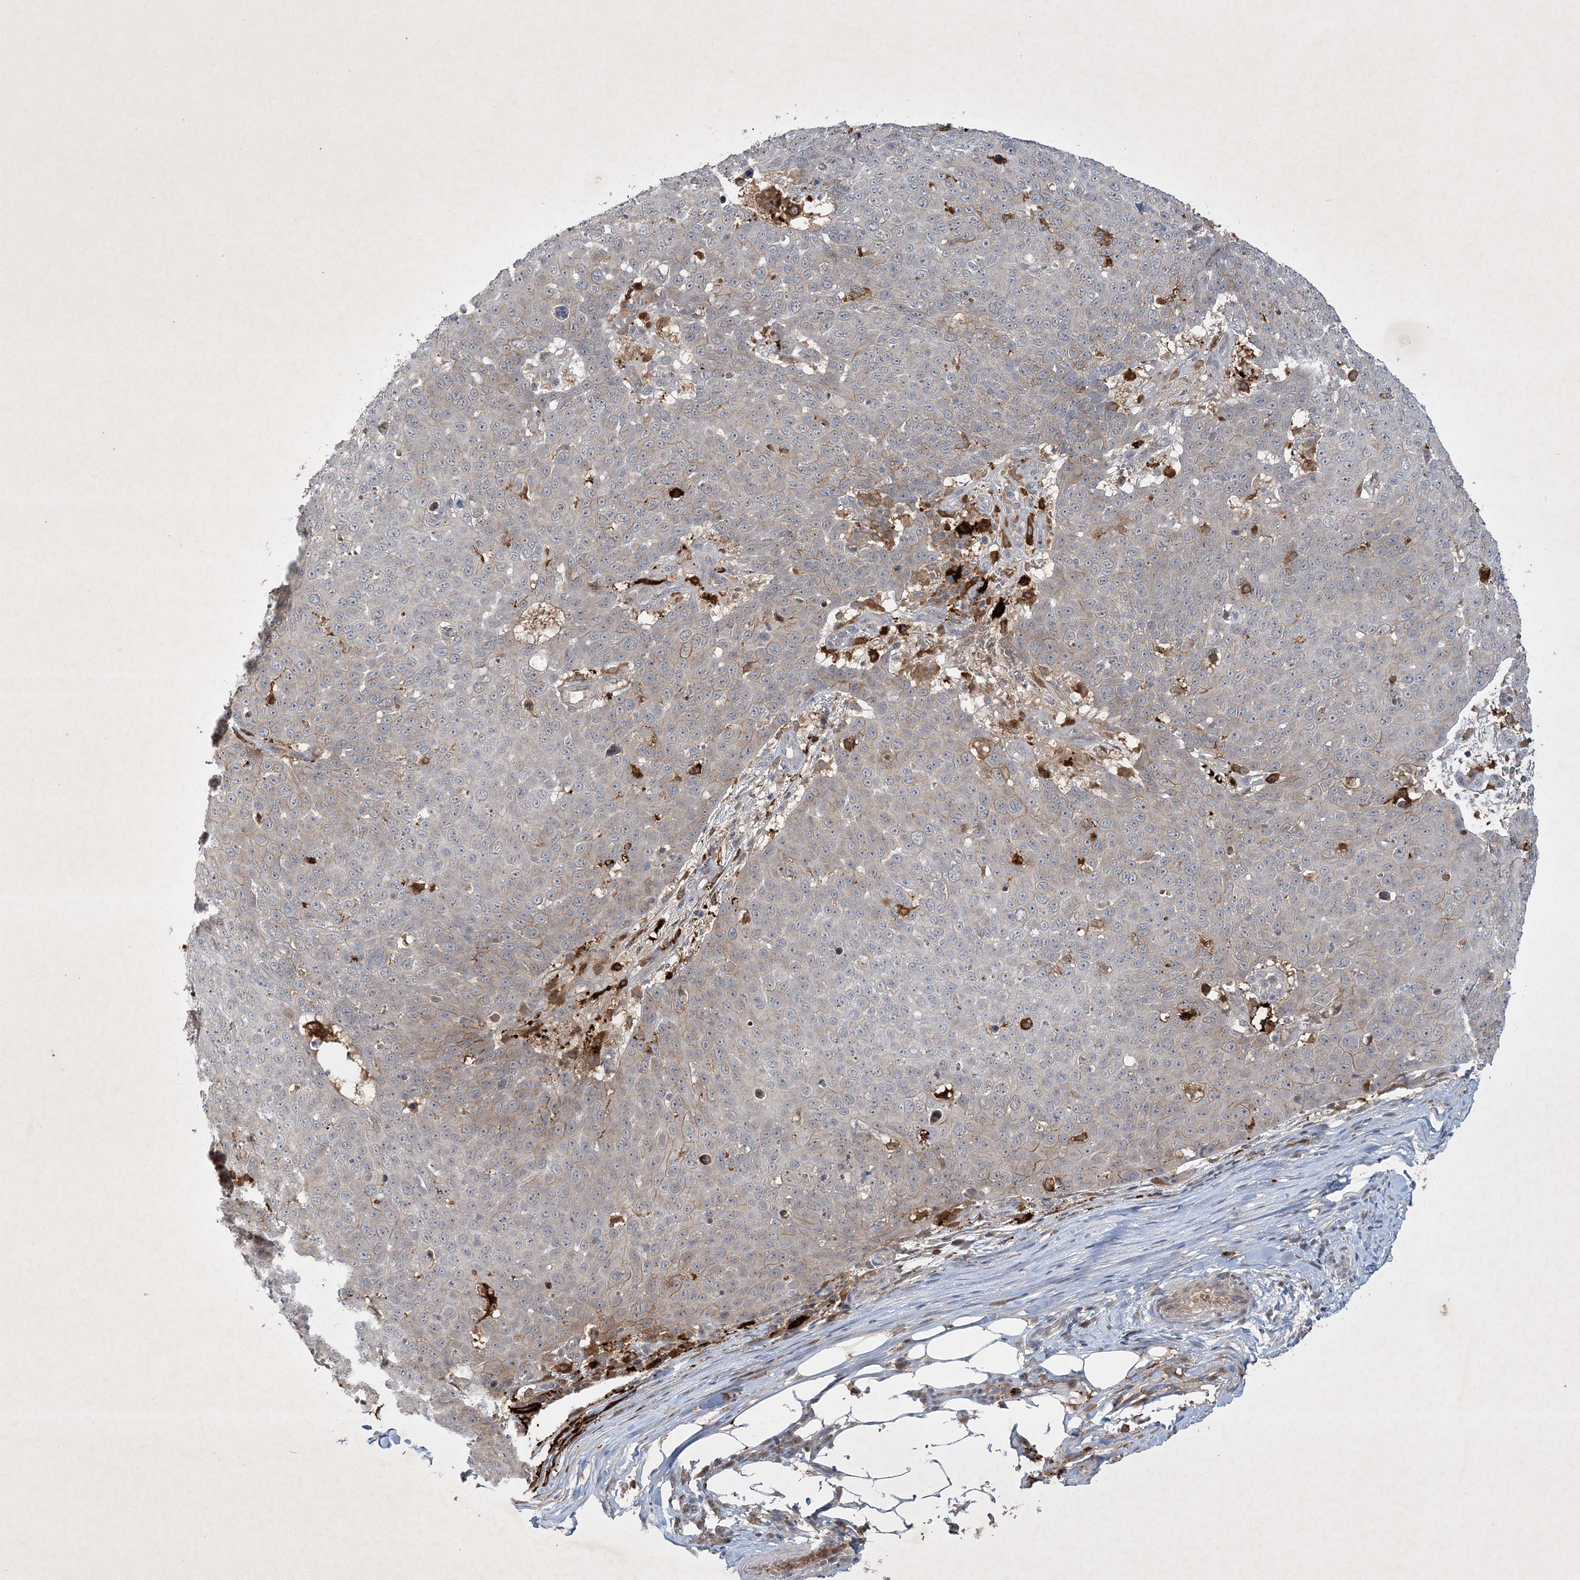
{"staining": {"intensity": "moderate", "quantity": "<25%", "location": "cytoplasmic/membranous"}, "tissue": "skin cancer", "cell_type": "Tumor cells", "image_type": "cancer", "snomed": [{"axis": "morphology", "description": "Squamous cell carcinoma, NOS"}, {"axis": "topography", "description": "Skin"}], "caption": "Protein analysis of squamous cell carcinoma (skin) tissue demonstrates moderate cytoplasmic/membranous expression in approximately <25% of tumor cells.", "gene": "THG1L", "patient": {"sex": "male", "age": 71}}